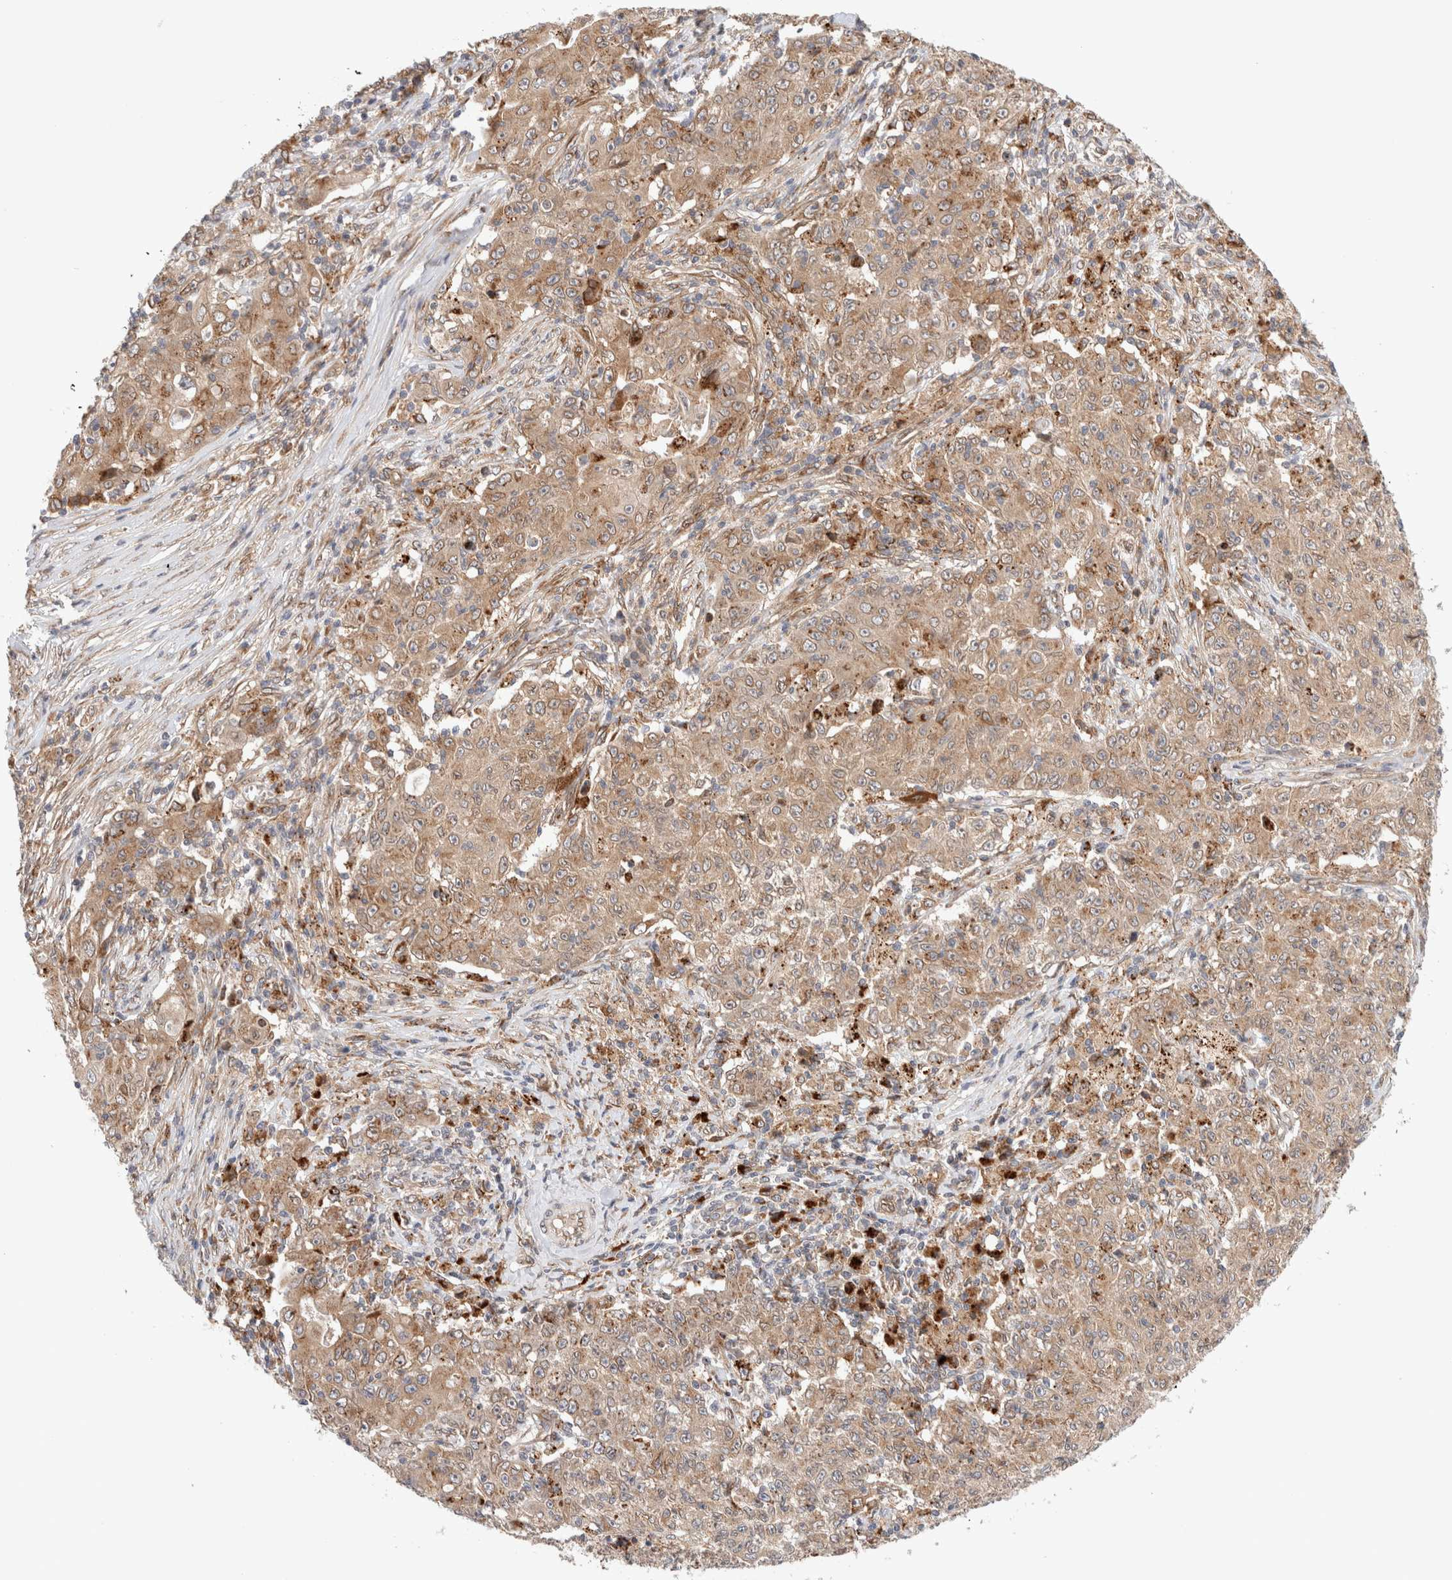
{"staining": {"intensity": "weak", "quantity": ">75%", "location": "cytoplasmic/membranous"}, "tissue": "ovarian cancer", "cell_type": "Tumor cells", "image_type": "cancer", "snomed": [{"axis": "morphology", "description": "Carcinoma, endometroid"}, {"axis": "topography", "description": "Ovary"}], "caption": "This image reveals ovarian cancer (endometroid carcinoma) stained with immunohistochemistry to label a protein in brown. The cytoplasmic/membranous of tumor cells show weak positivity for the protein. Nuclei are counter-stained blue.", "gene": "GCN1", "patient": {"sex": "female", "age": 42}}